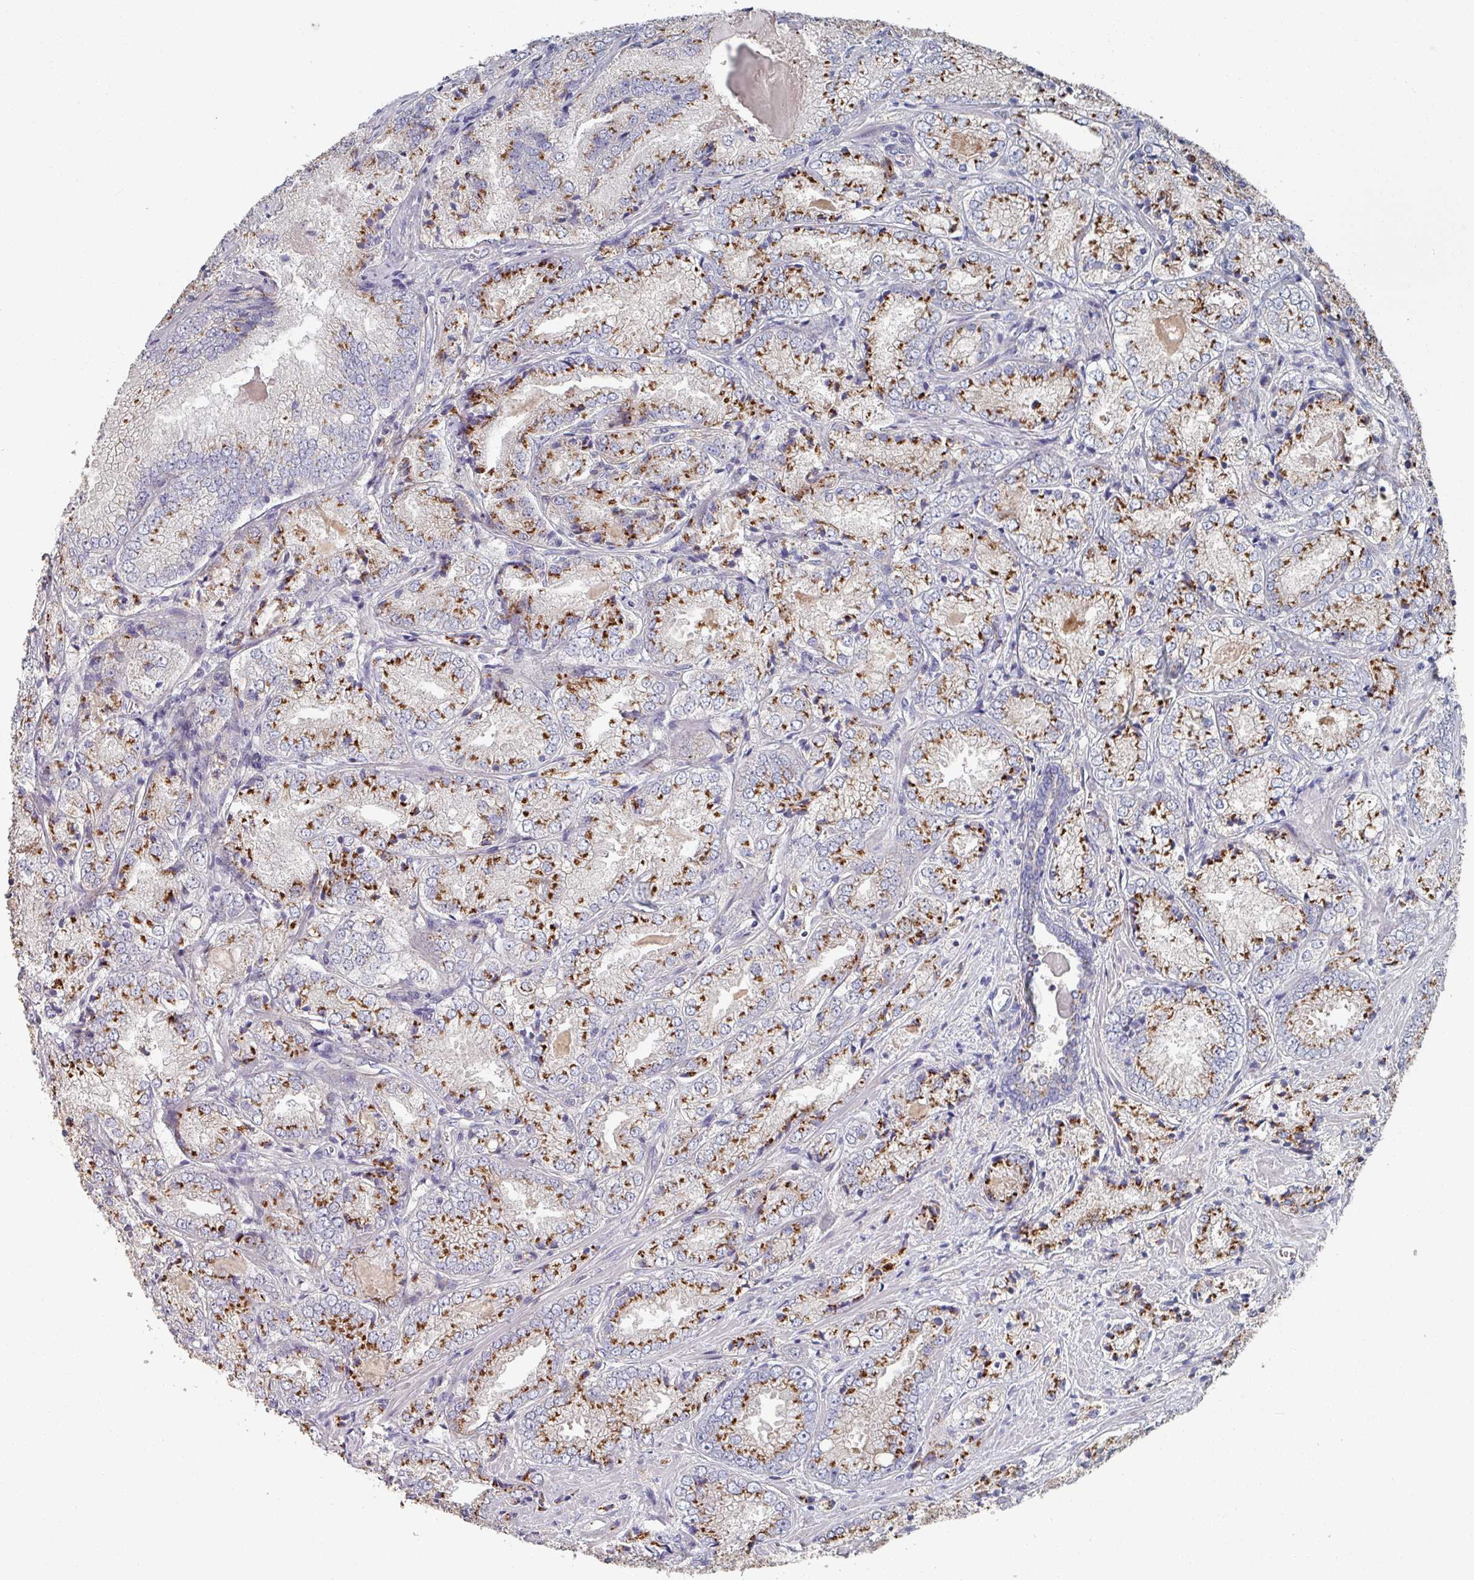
{"staining": {"intensity": "strong", "quantity": ">75%", "location": "cytoplasmic/membranous"}, "tissue": "prostate cancer", "cell_type": "Tumor cells", "image_type": "cancer", "snomed": [{"axis": "morphology", "description": "Adenocarcinoma, High grade"}, {"axis": "topography", "description": "Prostate"}], "caption": "Tumor cells reveal high levels of strong cytoplasmic/membranous positivity in about >75% of cells in human prostate cancer (high-grade adenocarcinoma).", "gene": "EFL1", "patient": {"sex": "male", "age": 63}}